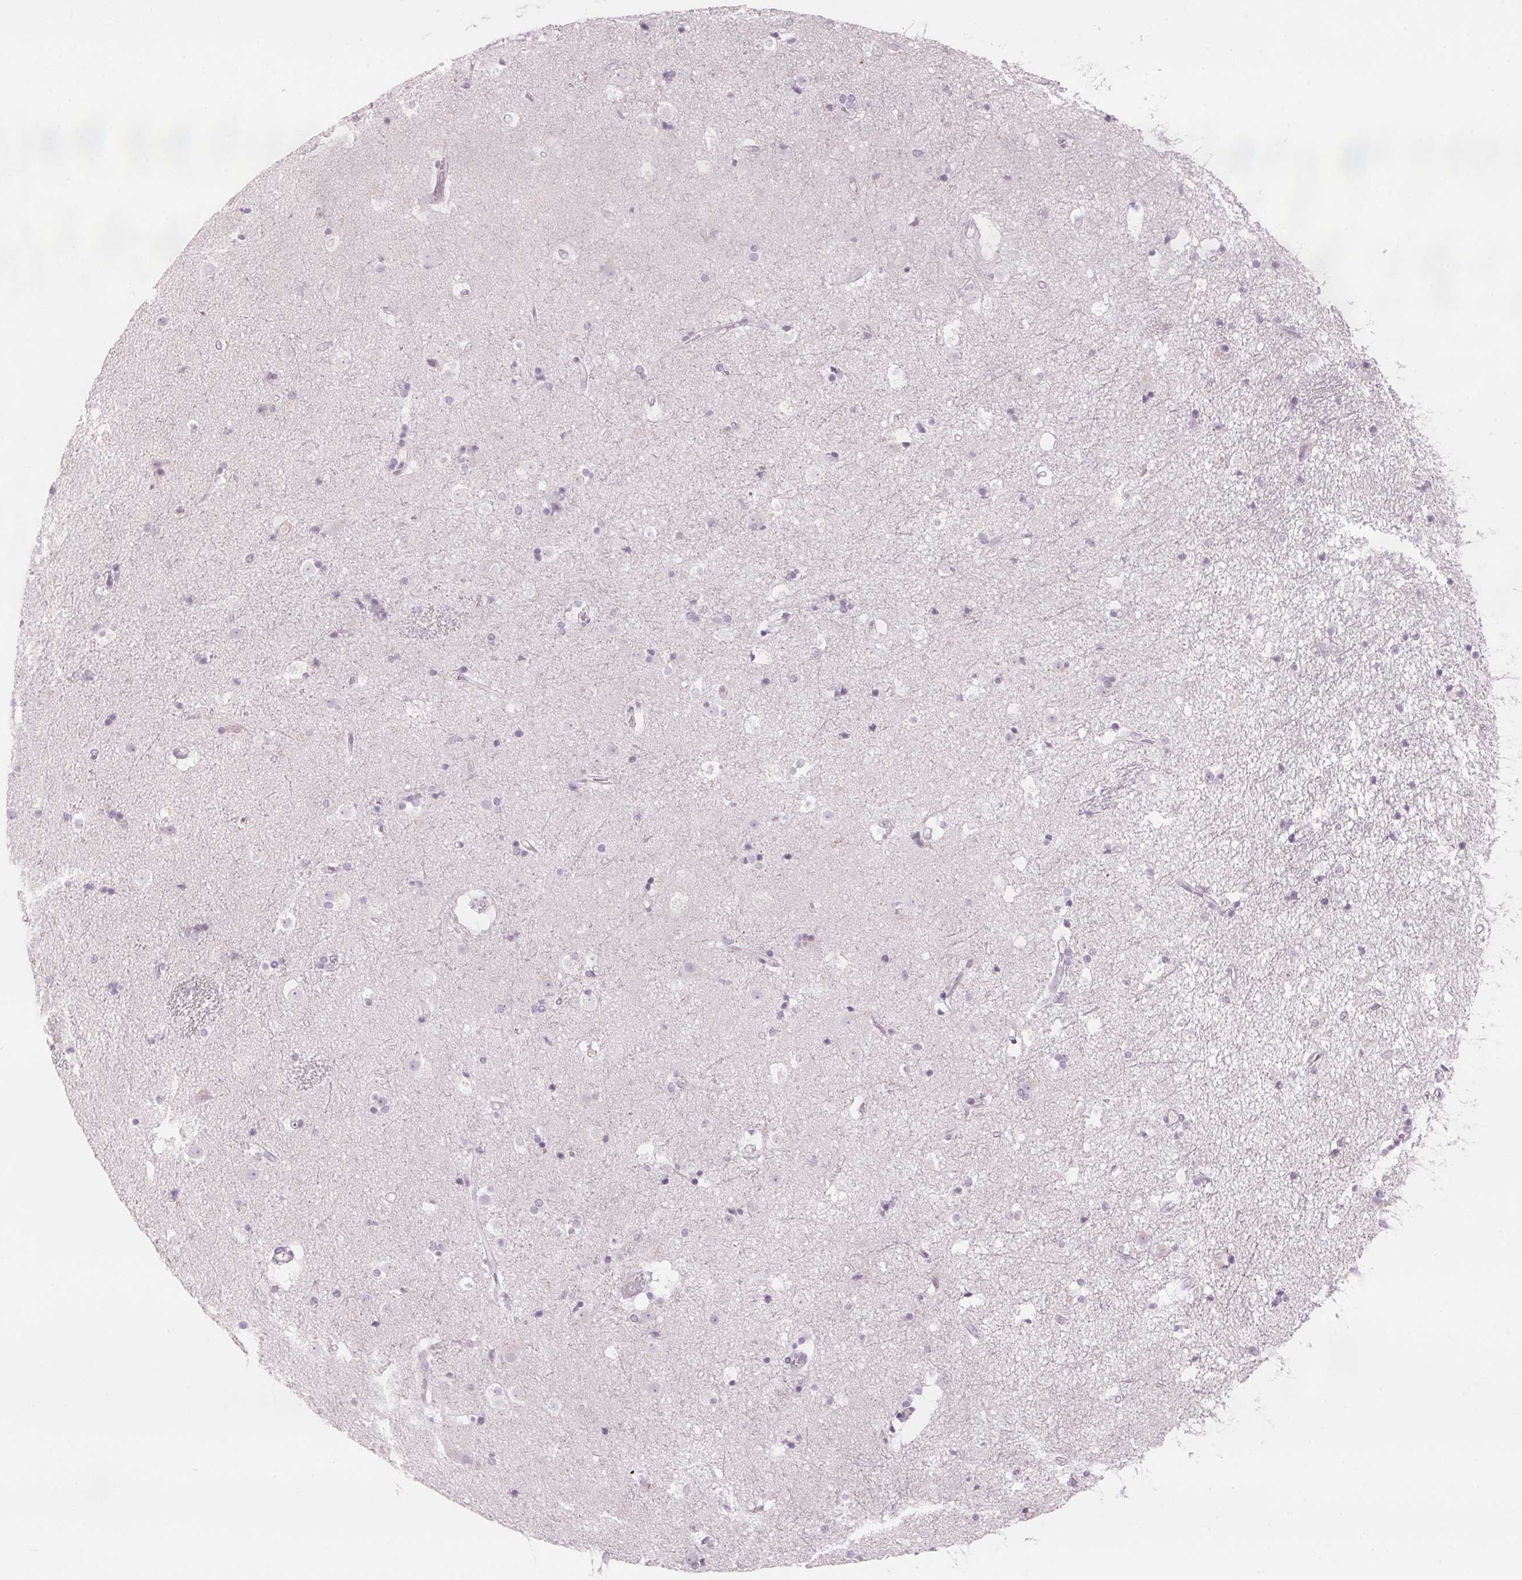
{"staining": {"intensity": "negative", "quantity": "none", "location": "none"}, "tissue": "caudate", "cell_type": "Glial cells", "image_type": "normal", "snomed": [{"axis": "morphology", "description": "Normal tissue, NOS"}, {"axis": "topography", "description": "Lateral ventricle wall"}], "caption": "High power microscopy photomicrograph of an immunohistochemistry photomicrograph of benign caudate, revealing no significant positivity in glial cells. (Stains: DAB immunohistochemistry (IHC) with hematoxylin counter stain, Microscopy: brightfield microscopy at high magnification).", "gene": "SCTR", "patient": {"sex": "female", "age": 71}}